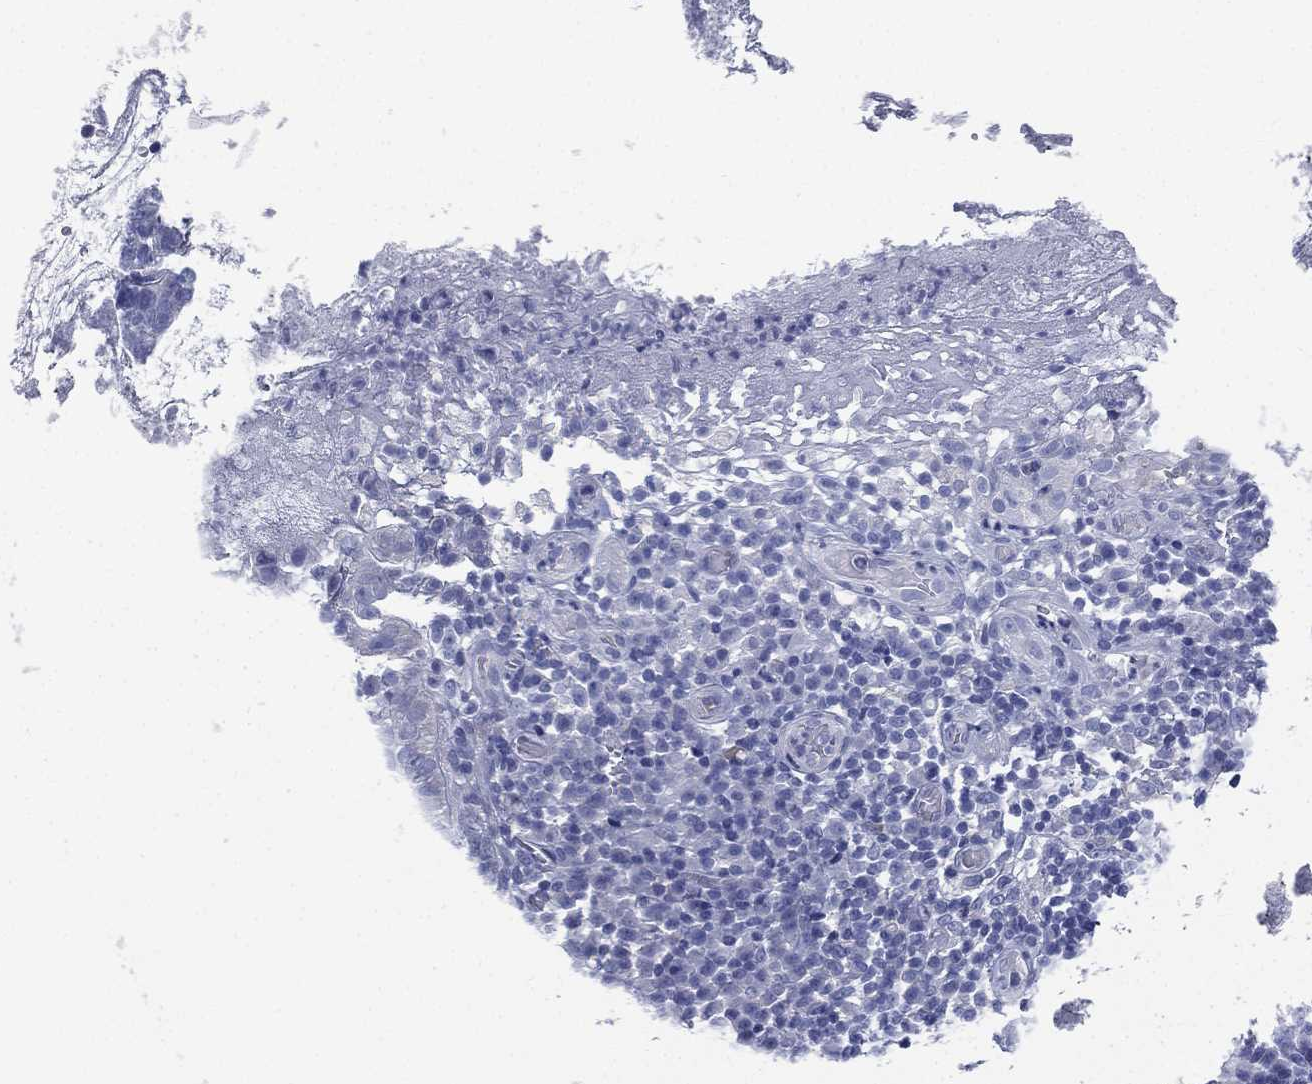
{"staining": {"intensity": "negative", "quantity": "none", "location": "none"}, "tissue": "skin cancer", "cell_type": "Tumor cells", "image_type": "cancer", "snomed": [{"axis": "morphology", "description": "Basal cell carcinoma"}, {"axis": "topography", "description": "Skin"}], "caption": "Human skin cancer stained for a protein using IHC shows no expression in tumor cells.", "gene": "FCER2", "patient": {"sex": "female", "age": 69}}